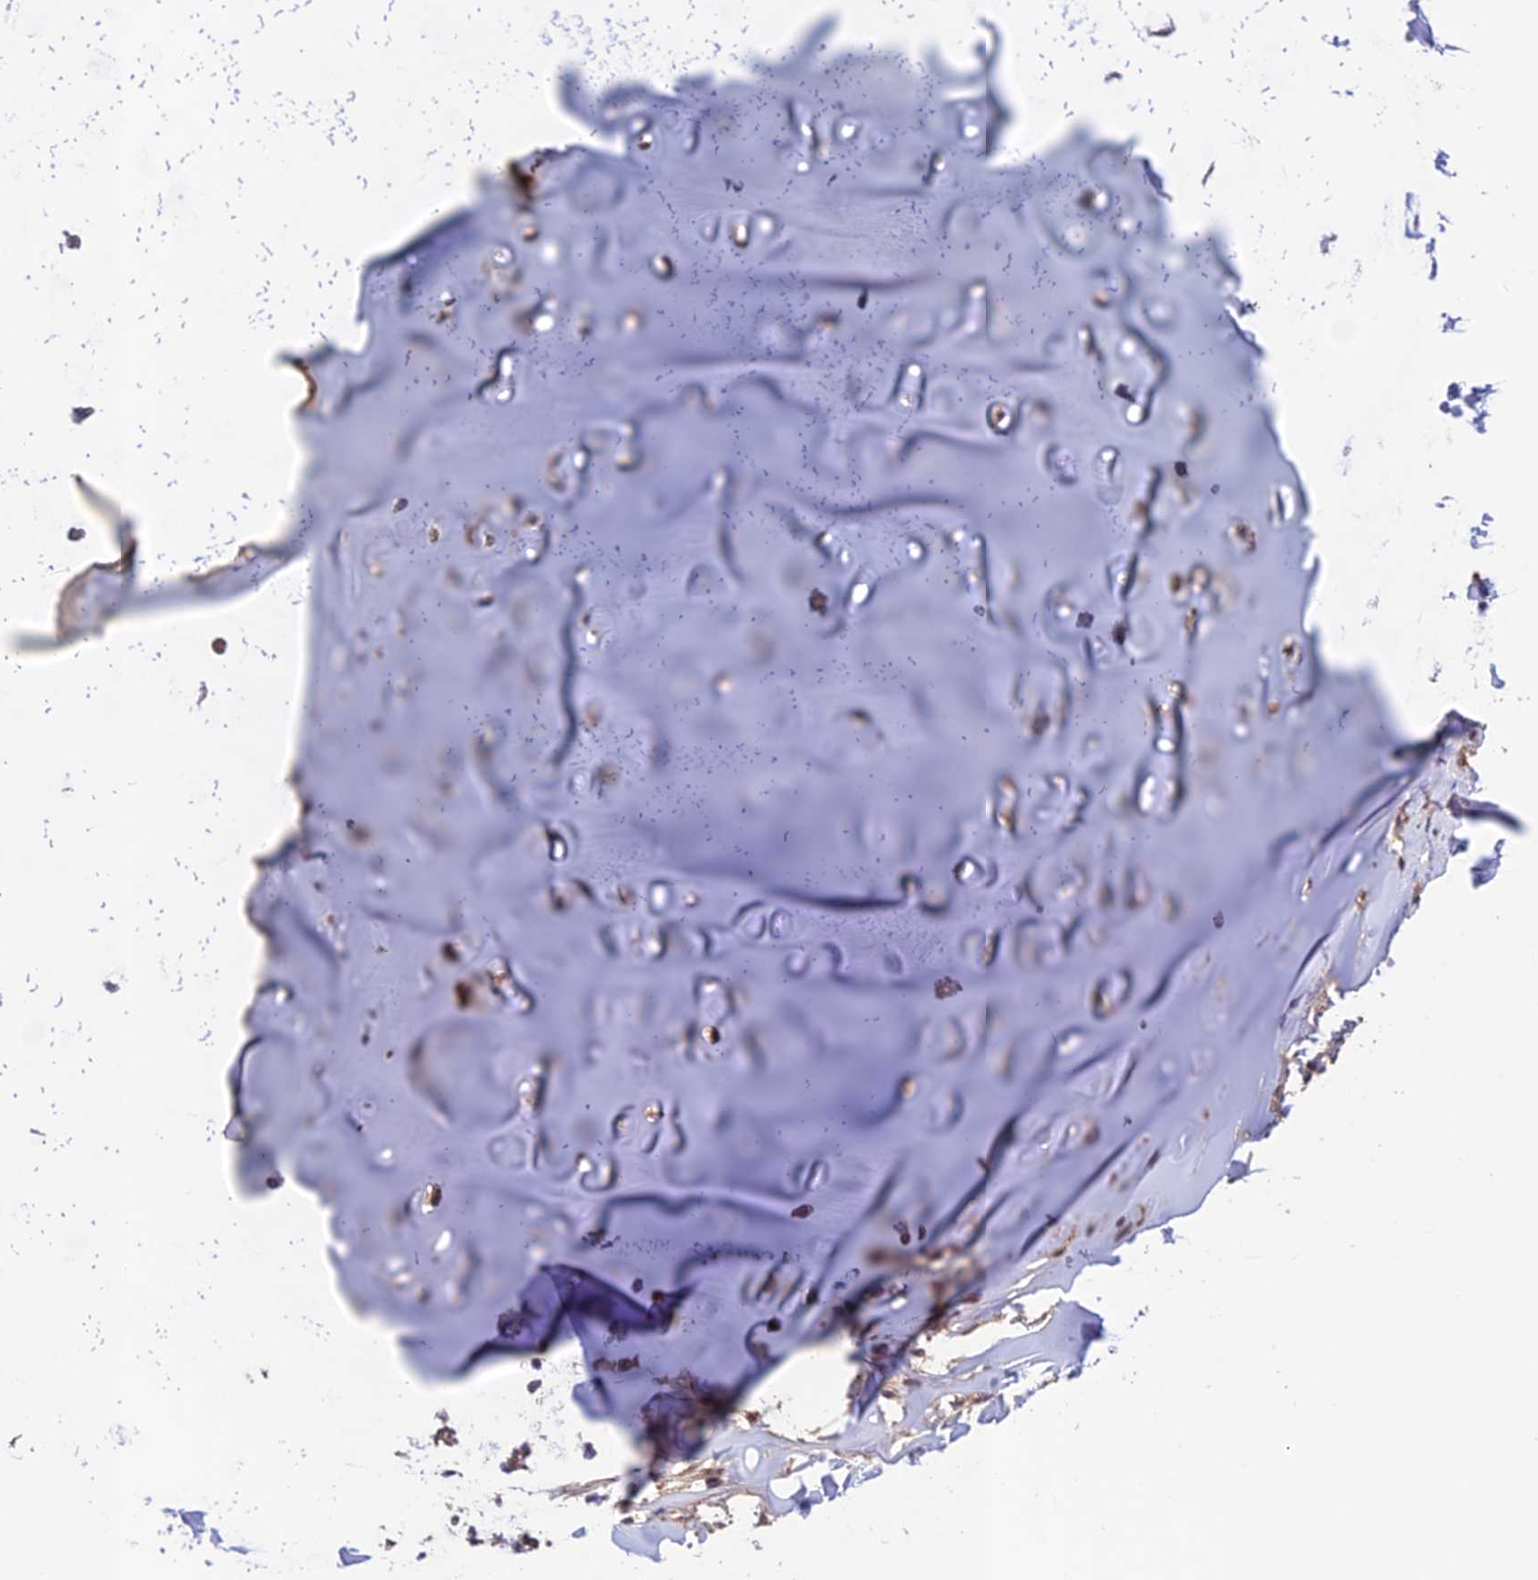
{"staining": {"intensity": "negative", "quantity": "none", "location": "none"}, "tissue": "adipose tissue", "cell_type": "Adipocytes", "image_type": "normal", "snomed": [{"axis": "morphology", "description": "Normal tissue, NOS"}, {"axis": "morphology", "description": "Basal cell carcinoma"}, {"axis": "topography", "description": "Cartilage tissue"}, {"axis": "topography", "description": "Nasopharynx"}, {"axis": "topography", "description": "Oral tissue"}], "caption": "The image shows no staining of adipocytes in normal adipose tissue.", "gene": "REV1", "patient": {"sex": "female", "age": 77}}